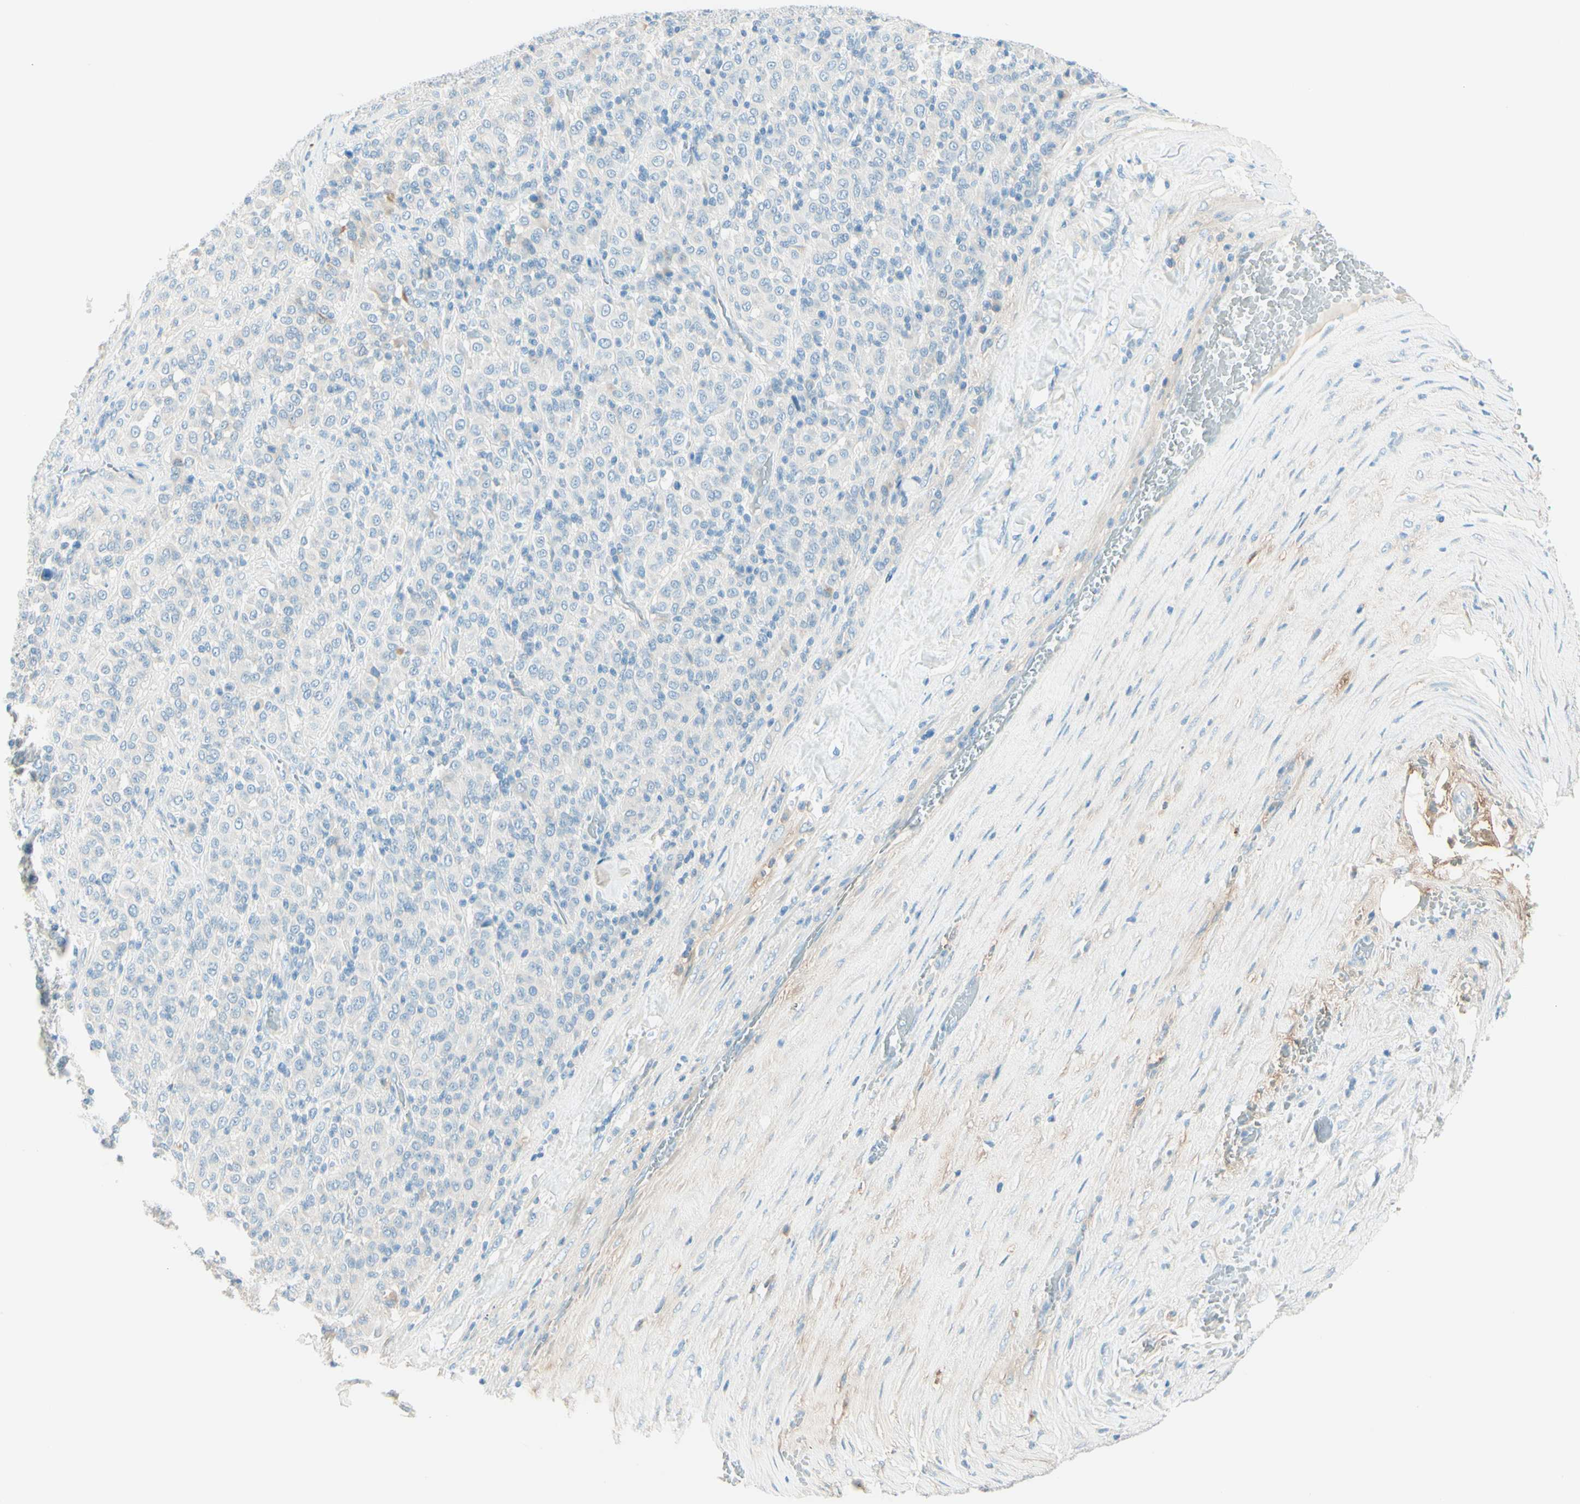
{"staining": {"intensity": "negative", "quantity": "none", "location": "none"}, "tissue": "melanoma", "cell_type": "Tumor cells", "image_type": "cancer", "snomed": [{"axis": "morphology", "description": "Malignant melanoma, Metastatic site"}, {"axis": "topography", "description": "Pancreas"}], "caption": "Malignant melanoma (metastatic site) was stained to show a protein in brown. There is no significant expression in tumor cells.", "gene": "NCBP2L", "patient": {"sex": "female", "age": 30}}